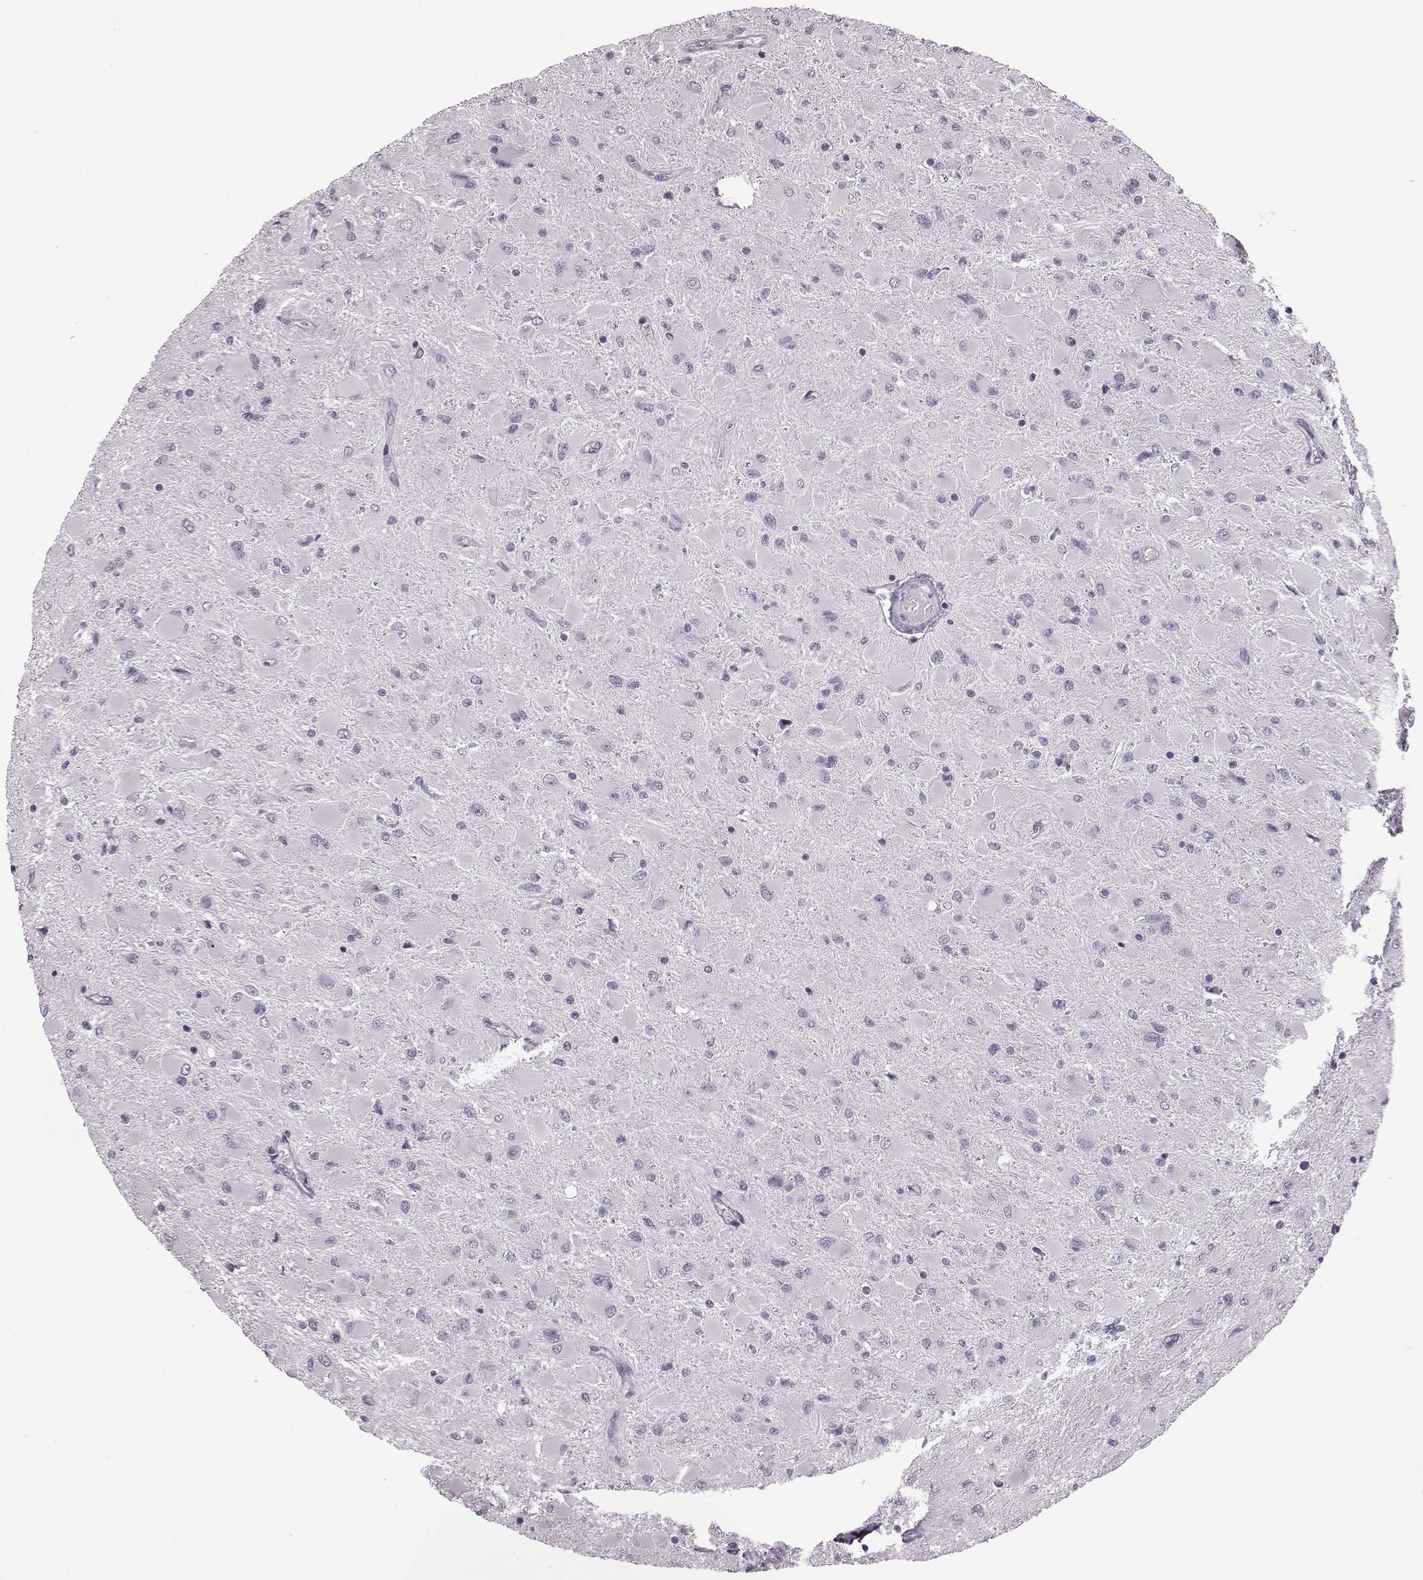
{"staining": {"intensity": "negative", "quantity": "none", "location": "none"}, "tissue": "glioma", "cell_type": "Tumor cells", "image_type": "cancer", "snomed": [{"axis": "morphology", "description": "Glioma, malignant, High grade"}, {"axis": "topography", "description": "Cerebral cortex"}], "caption": "Immunohistochemistry (IHC) image of human glioma stained for a protein (brown), which demonstrates no expression in tumor cells.", "gene": "JSRP1", "patient": {"sex": "female", "age": 36}}